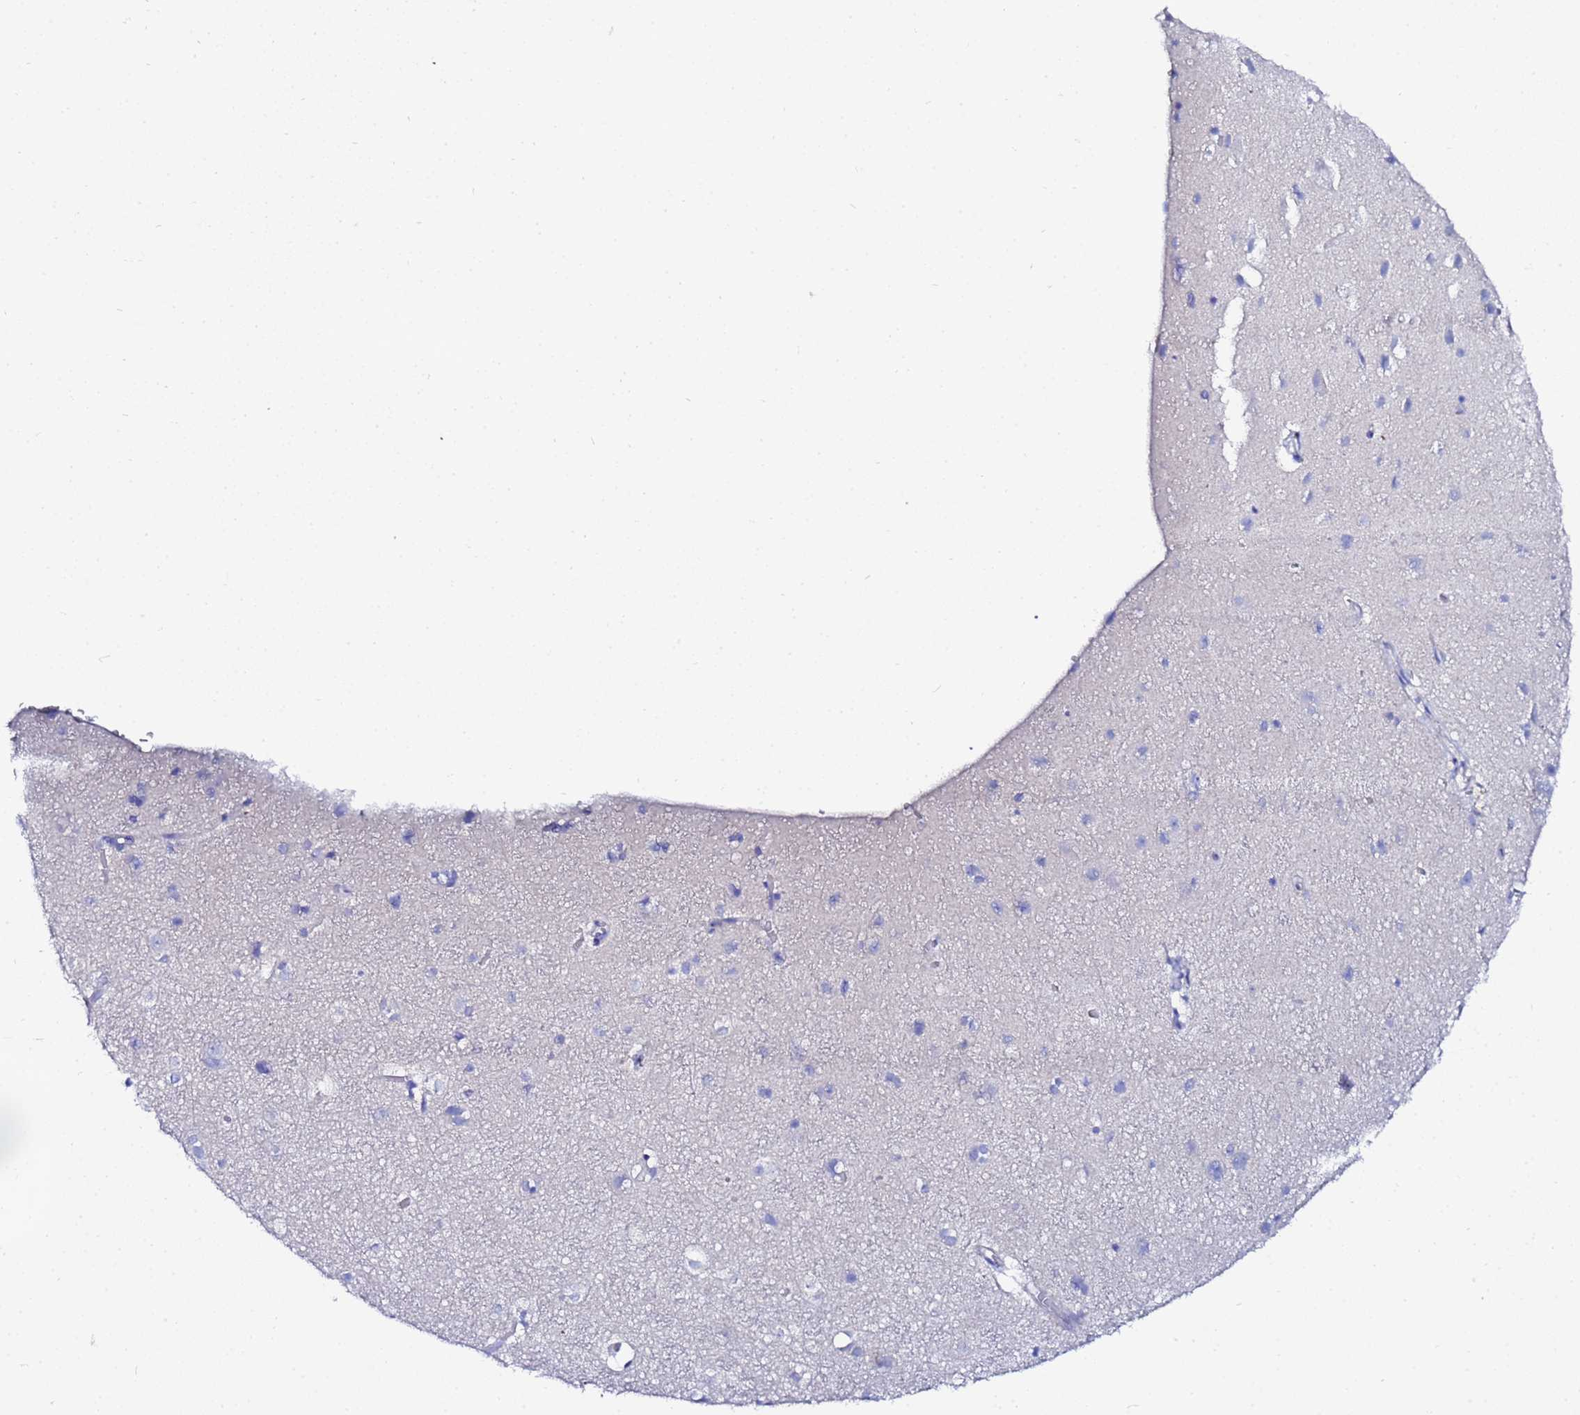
{"staining": {"intensity": "negative", "quantity": "none", "location": "none"}, "tissue": "cerebral cortex", "cell_type": "Endothelial cells", "image_type": "normal", "snomed": [{"axis": "morphology", "description": "Normal tissue, NOS"}, {"axis": "topography", "description": "Cerebral cortex"}], "caption": "An immunohistochemistry photomicrograph of benign cerebral cortex is shown. There is no staining in endothelial cells of cerebral cortex. The staining is performed using DAB (3,3'-diaminobenzidine) brown chromogen with nuclei counter-stained in using hematoxylin.", "gene": "RAB39A", "patient": {"sex": "male", "age": 54}}